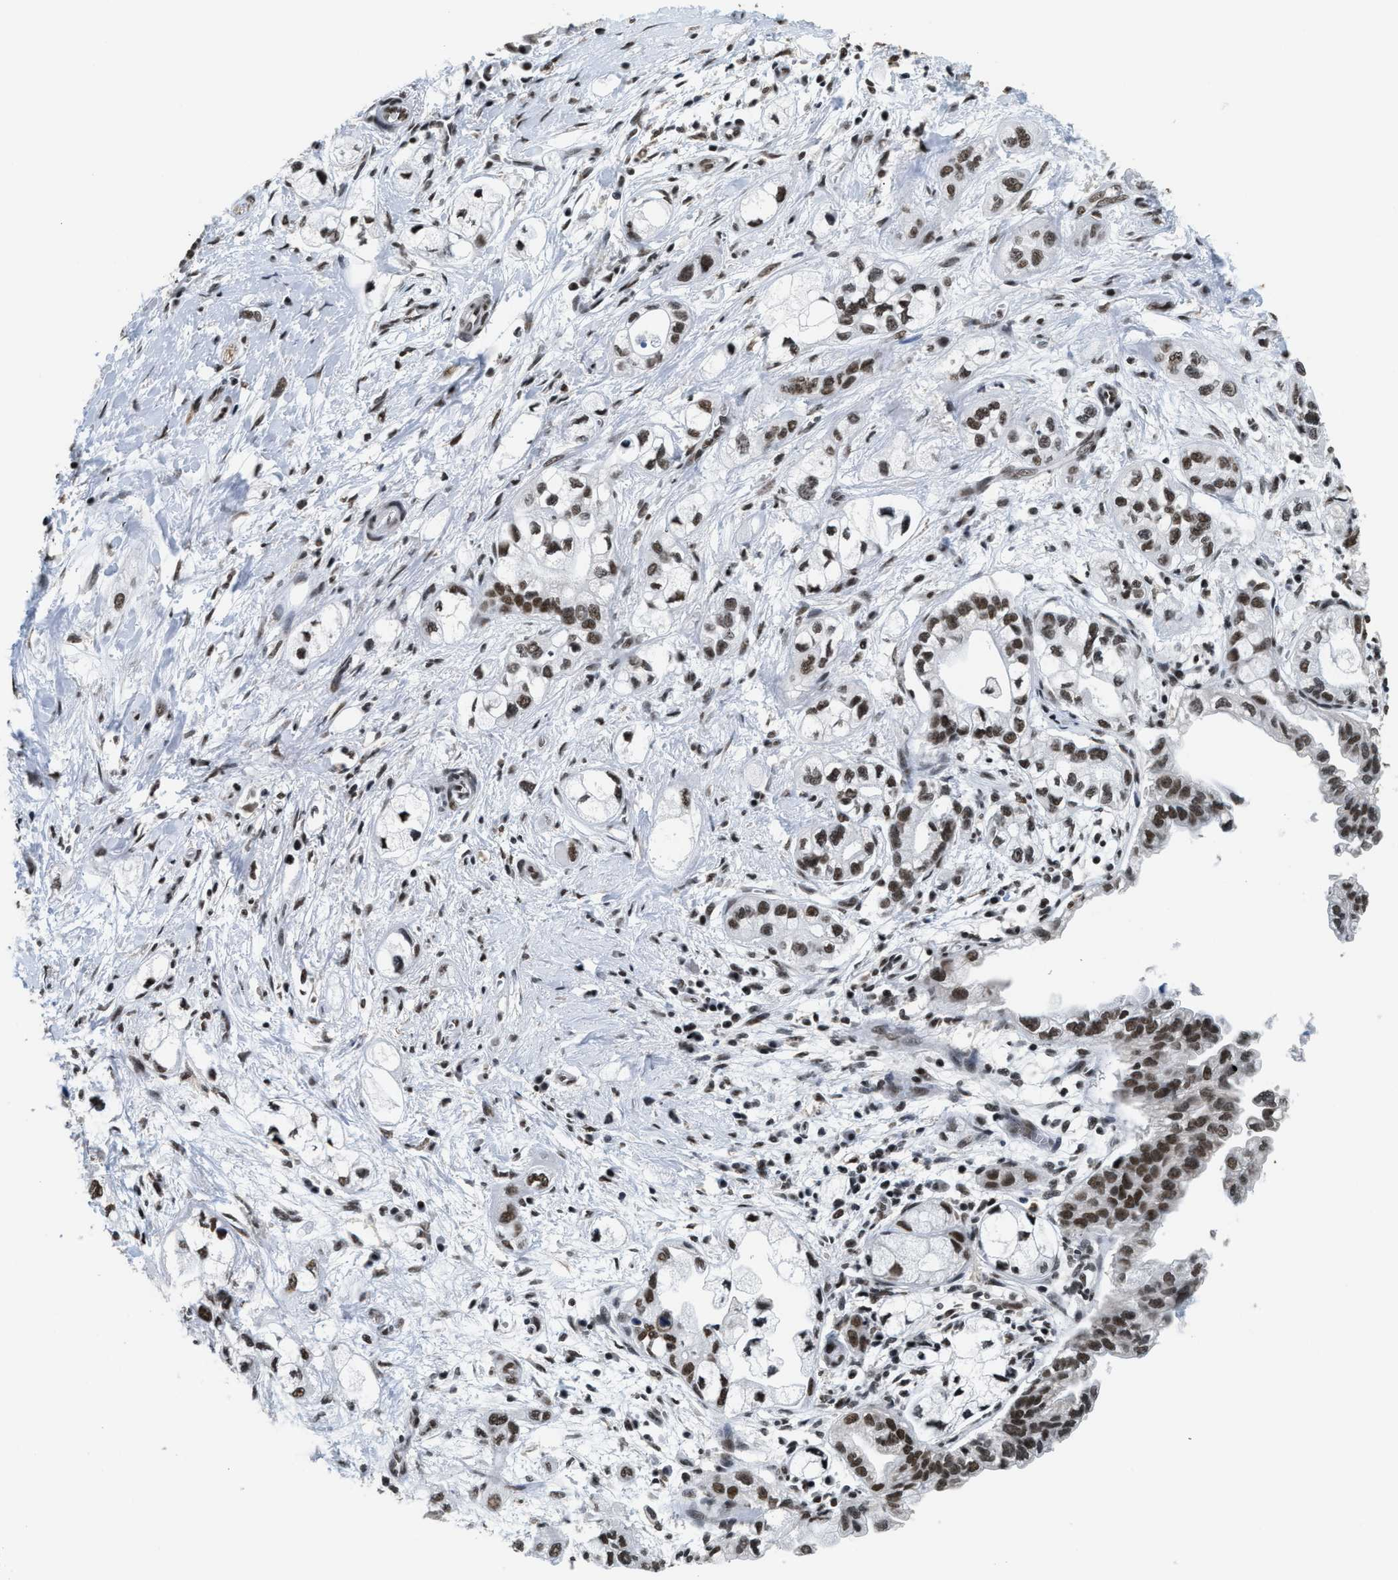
{"staining": {"intensity": "moderate", "quantity": ">75%", "location": "nuclear"}, "tissue": "pancreatic cancer", "cell_type": "Tumor cells", "image_type": "cancer", "snomed": [{"axis": "morphology", "description": "Adenocarcinoma, NOS"}, {"axis": "topography", "description": "Pancreas"}], "caption": "A brown stain highlights moderate nuclear expression of a protein in human pancreatic cancer (adenocarcinoma) tumor cells. (brown staining indicates protein expression, while blue staining denotes nuclei).", "gene": "RAD21", "patient": {"sex": "male", "age": 74}}